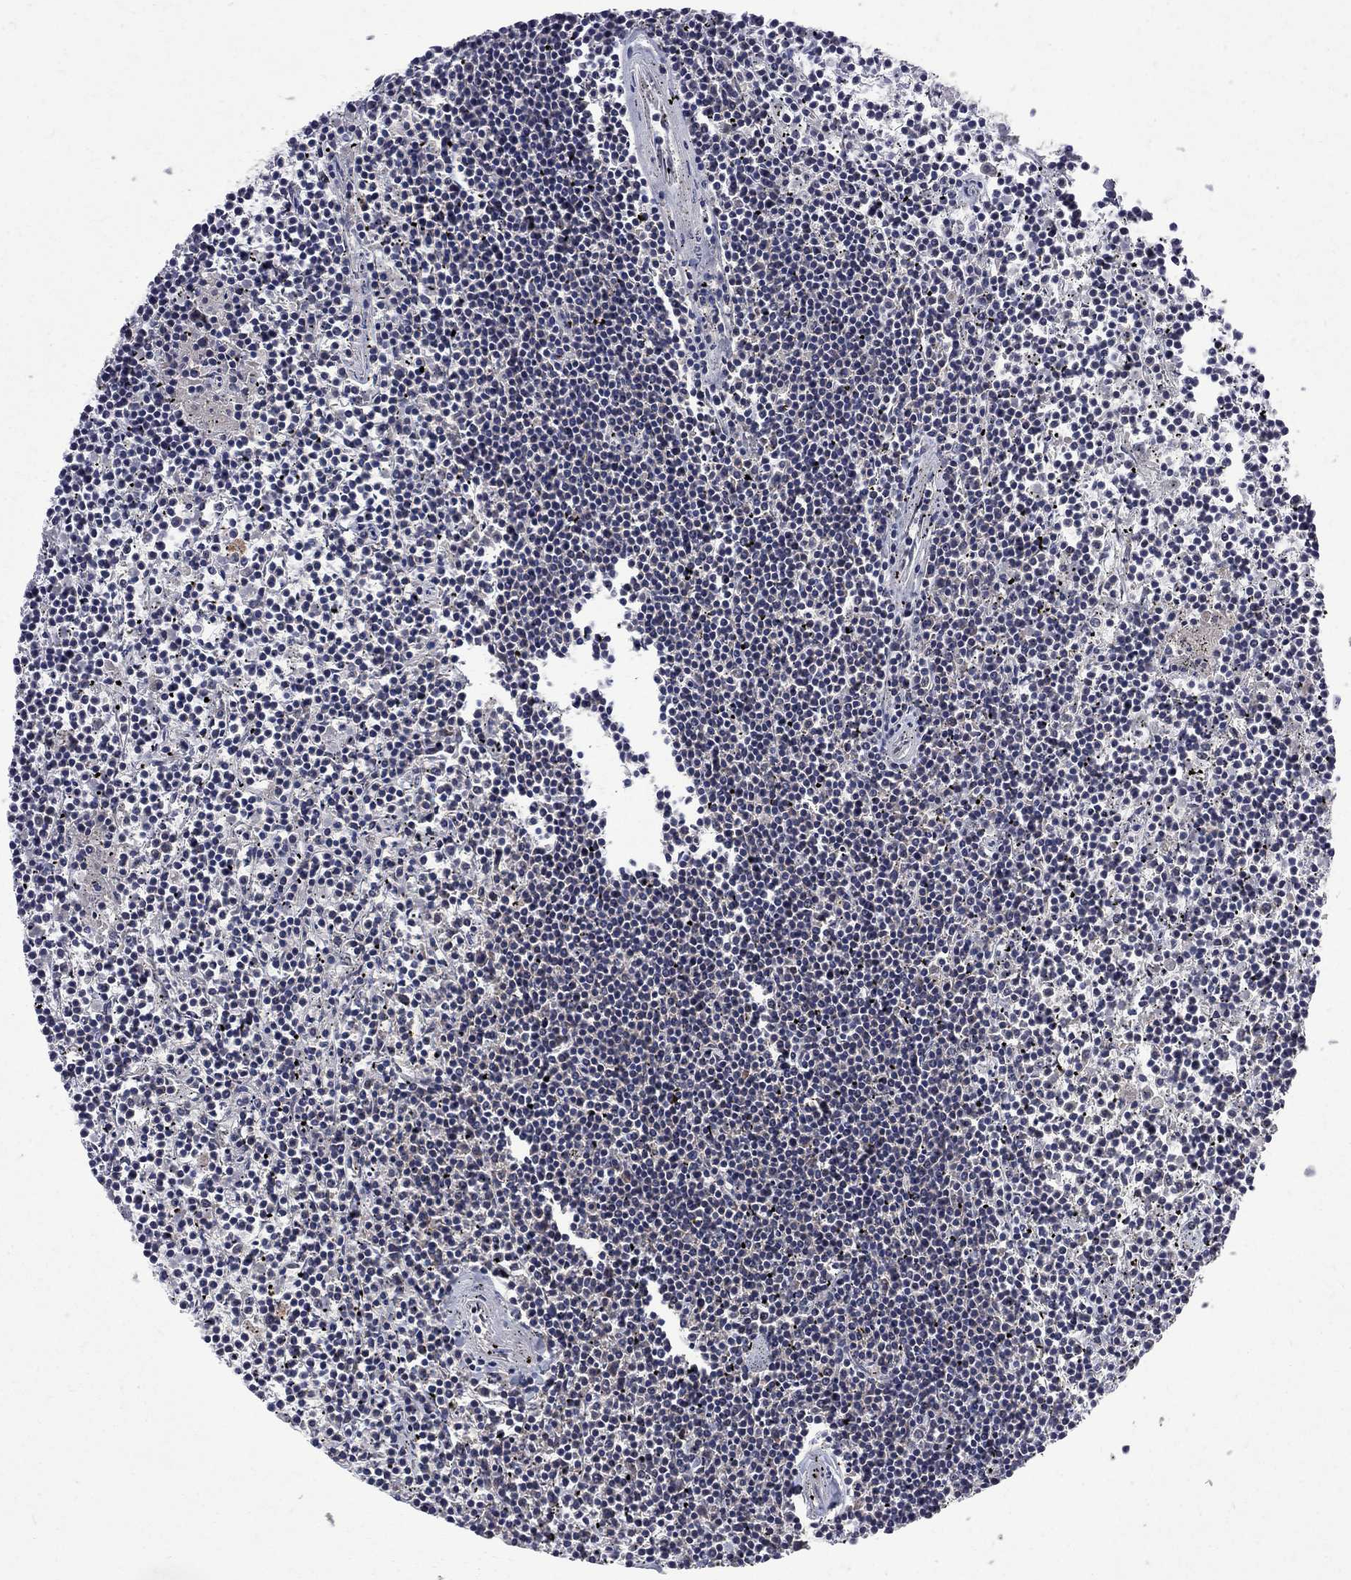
{"staining": {"intensity": "negative", "quantity": "none", "location": "none"}, "tissue": "lymphoma", "cell_type": "Tumor cells", "image_type": "cancer", "snomed": [{"axis": "morphology", "description": "Malignant lymphoma, non-Hodgkin's type, Low grade"}, {"axis": "topography", "description": "Spleen"}], "caption": "Immunohistochemical staining of lymphoma shows no significant expression in tumor cells.", "gene": "CNOT11", "patient": {"sex": "female", "age": 19}}